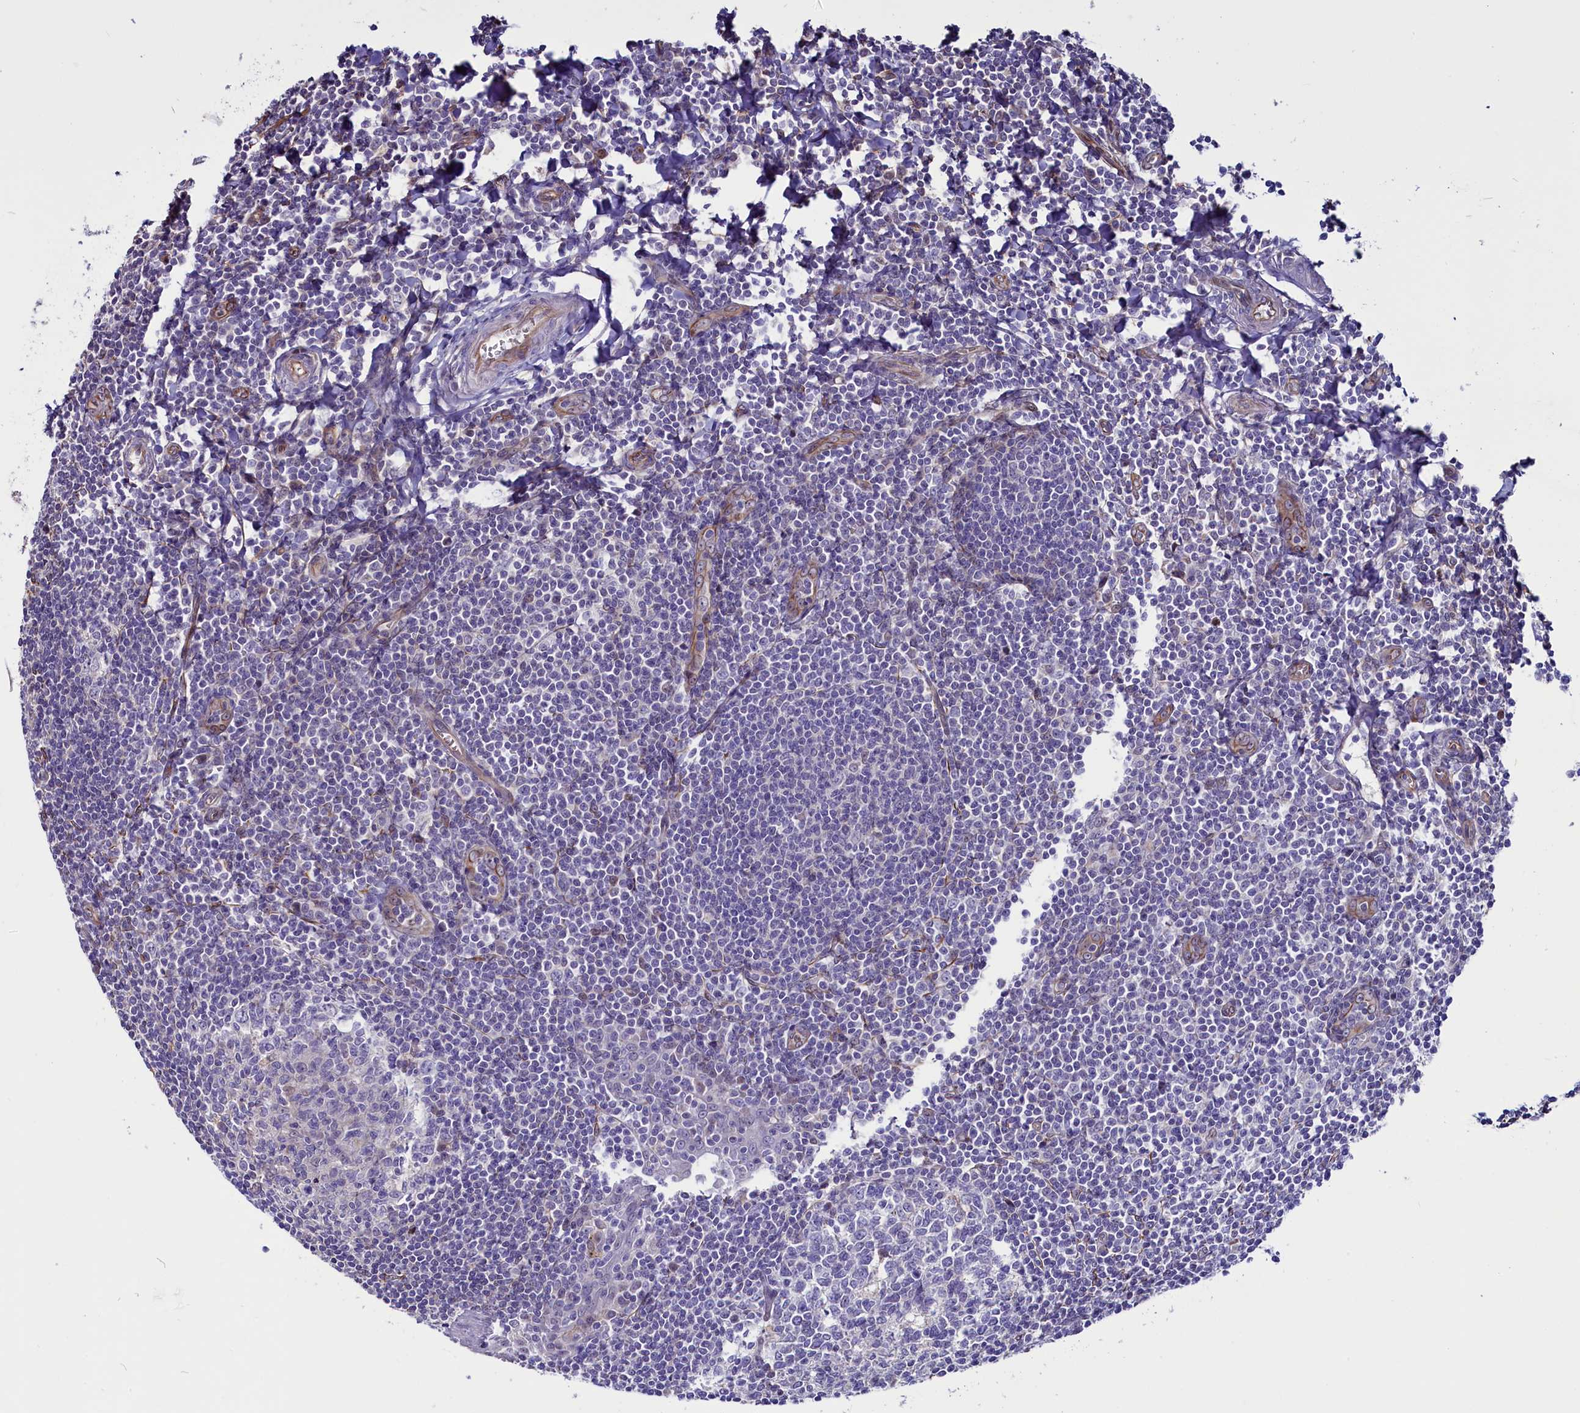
{"staining": {"intensity": "negative", "quantity": "none", "location": "none"}, "tissue": "tonsil", "cell_type": "Germinal center cells", "image_type": "normal", "snomed": [{"axis": "morphology", "description": "Normal tissue, NOS"}, {"axis": "topography", "description": "Tonsil"}], "caption": "DAB (3,3'-diaminobenzidine) immunohistochemical staining of benign human tonsil shows no significant staining in germinal center cells.", "gene": "PDILT", "patient": {"sex": "male", "age": 27}}